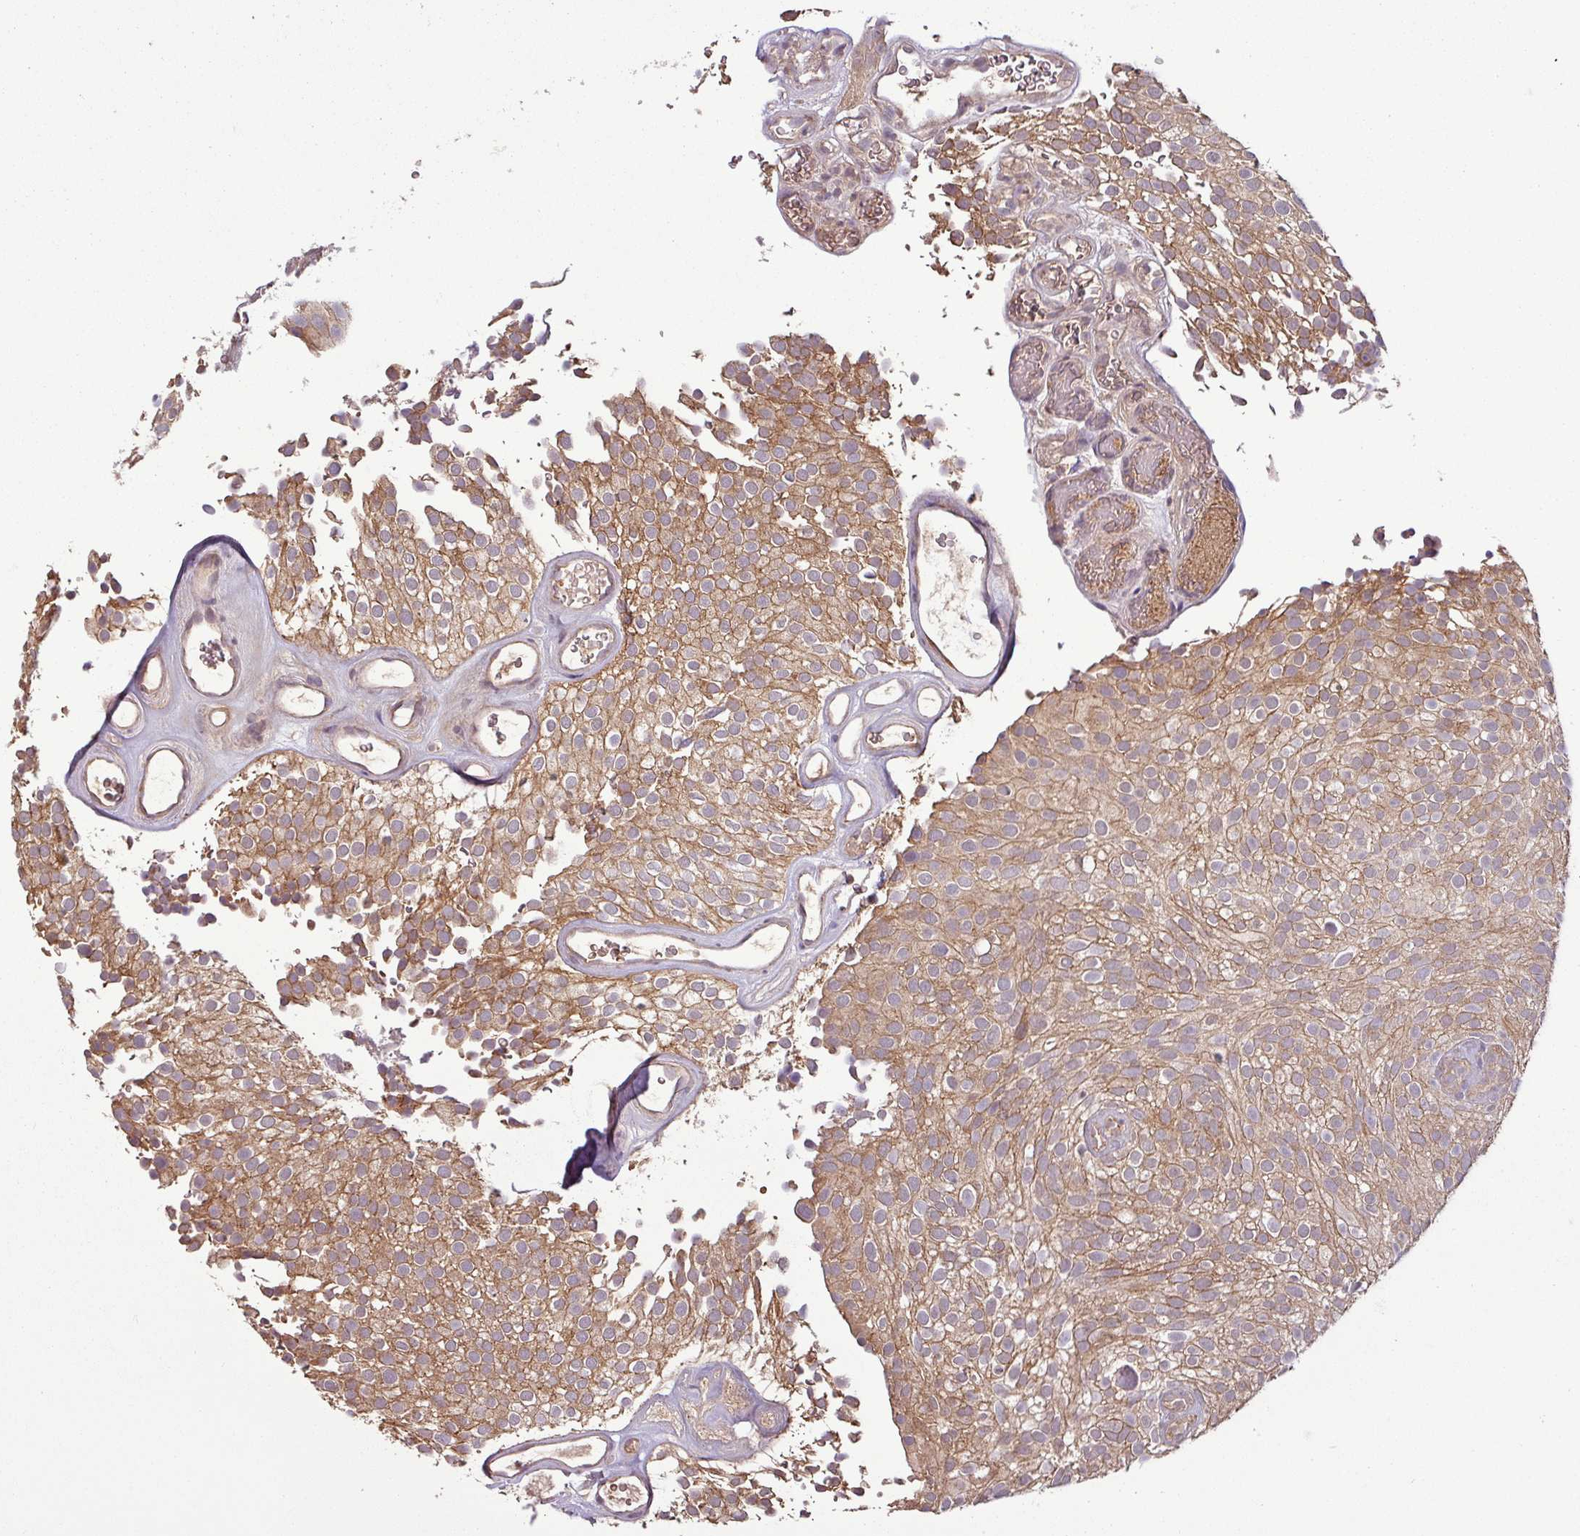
{"staining": {"intensity": "moderate", "quantity": ">75%", "location": "cytoplasmic/membranous"}, "tissue": "urothelial cancer", "cell_type": "Tumor cells", "image_type": "cancer", "snomed": [{"axis": "morphology", "description": "Urothelial carcinoma, Low grade"}, {"axis": "topography", "description": "Urinary bladder"}], "caption": "Tumor cells exhibit medium levels of moderate cytoplasmic/membranous expression in approximately >75% of cells in urothelial cancer. The staining was performed using DAB to visualize the protein expression in brown, while the nuclei were stained in blue with hematoxylin (Magnification: 20x).", "gene": "NT5C3A", "patient": {"sex": "male", "age": 78}}